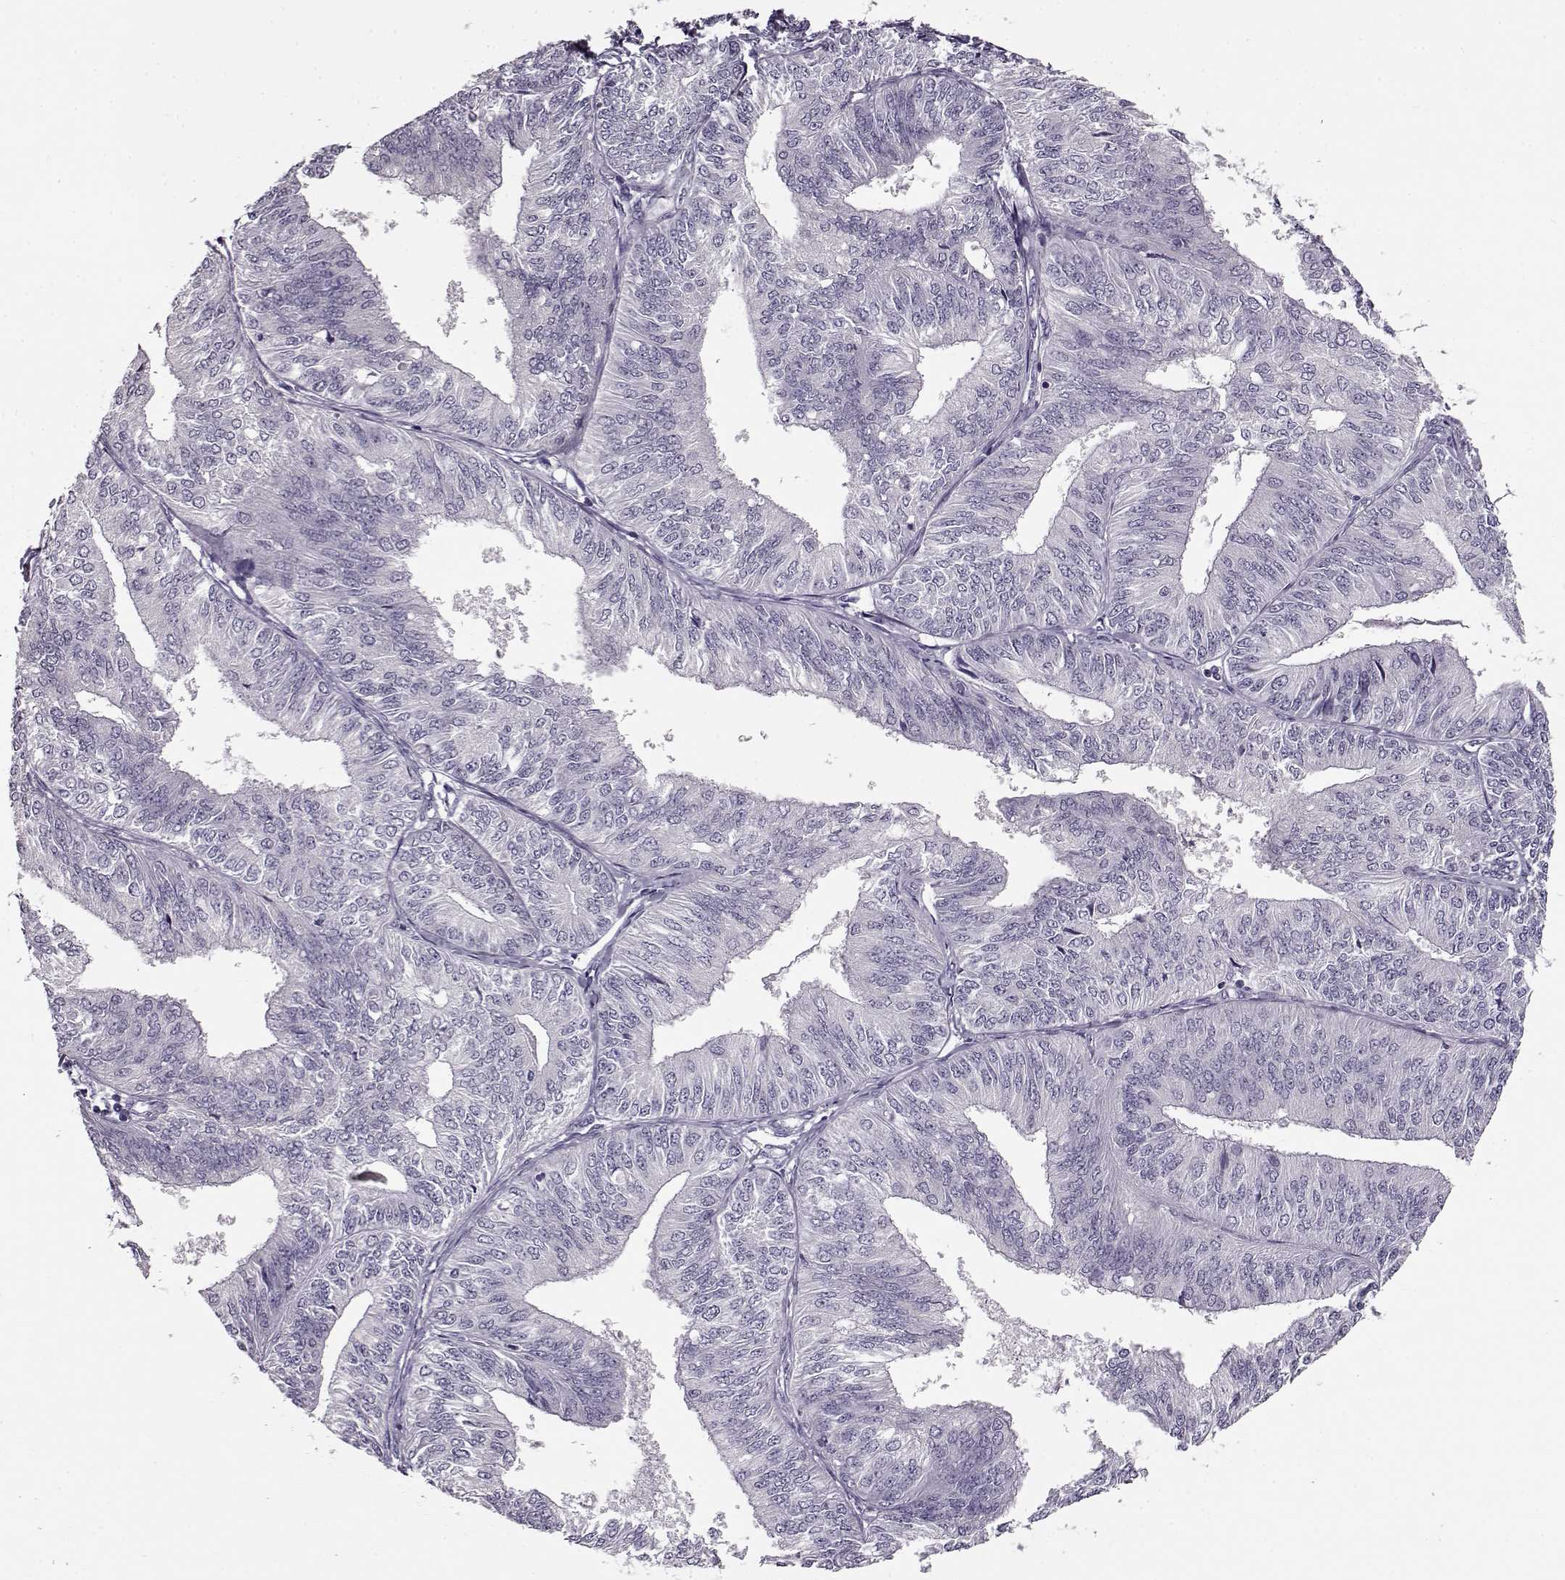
{"staining": {"intensity": "negative", "quantity": "none", "location": "none"}, "tissue": "endometrial cancer", "cell_type": "Tumor cells", "image_type": "cancer", "snomed": [{"axis": "morphology", "description": "Adenocarcinoma, NOS"}, {"axis": "topography", "description": "Endometrium"}], "caption": "The image displays no staining of tumor cells in endometrial cancer (adenocarcinoma). (Brightfield microscopy of DAB (3,3'-diaminobenzidine) IHC at high magnification).", "gene": "RP1L1", "patient": {"sex": "female", "age": 58}}